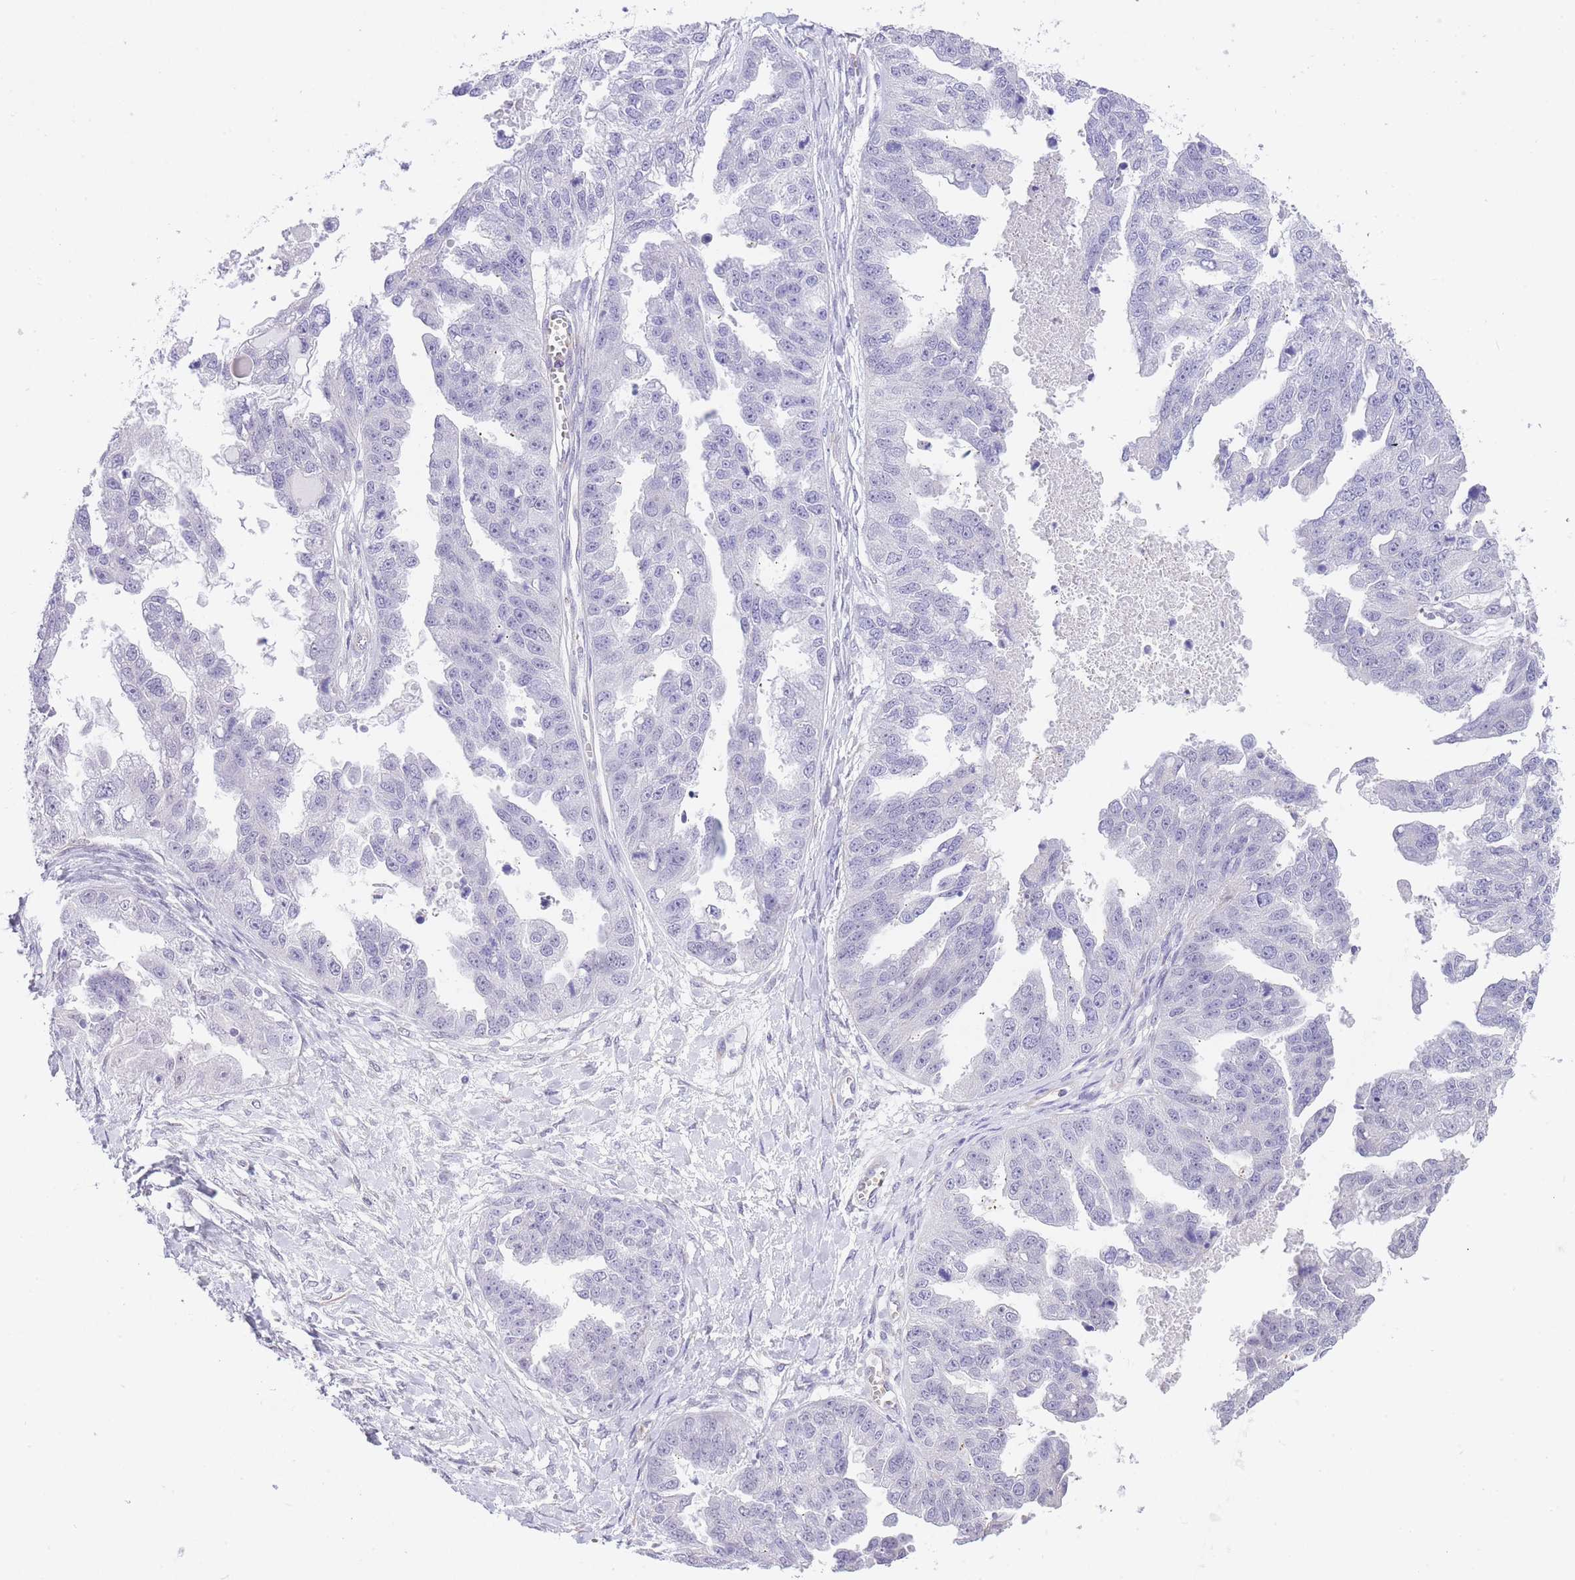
{"staining": {"intensity": "negative", "quantity": "none", "location": "none"}, "tissue": "ovarian cancer", "cell_type": "Tumor cells", "image_type": "cancer", "snomed": [{"axis": "morphology", "description": "Cystadenocarcinoma, serous, NOS"}, {"axis": "topography", "description": "Ovary"}], "caption": "Immunohistochemistry (IHC) of human ovarian cancer (serous cystadenocarcinoma) reveals no expression in tumor cells.", "gene": "MEIOSIN", "patient": {"sex": "female", "age": 58}}